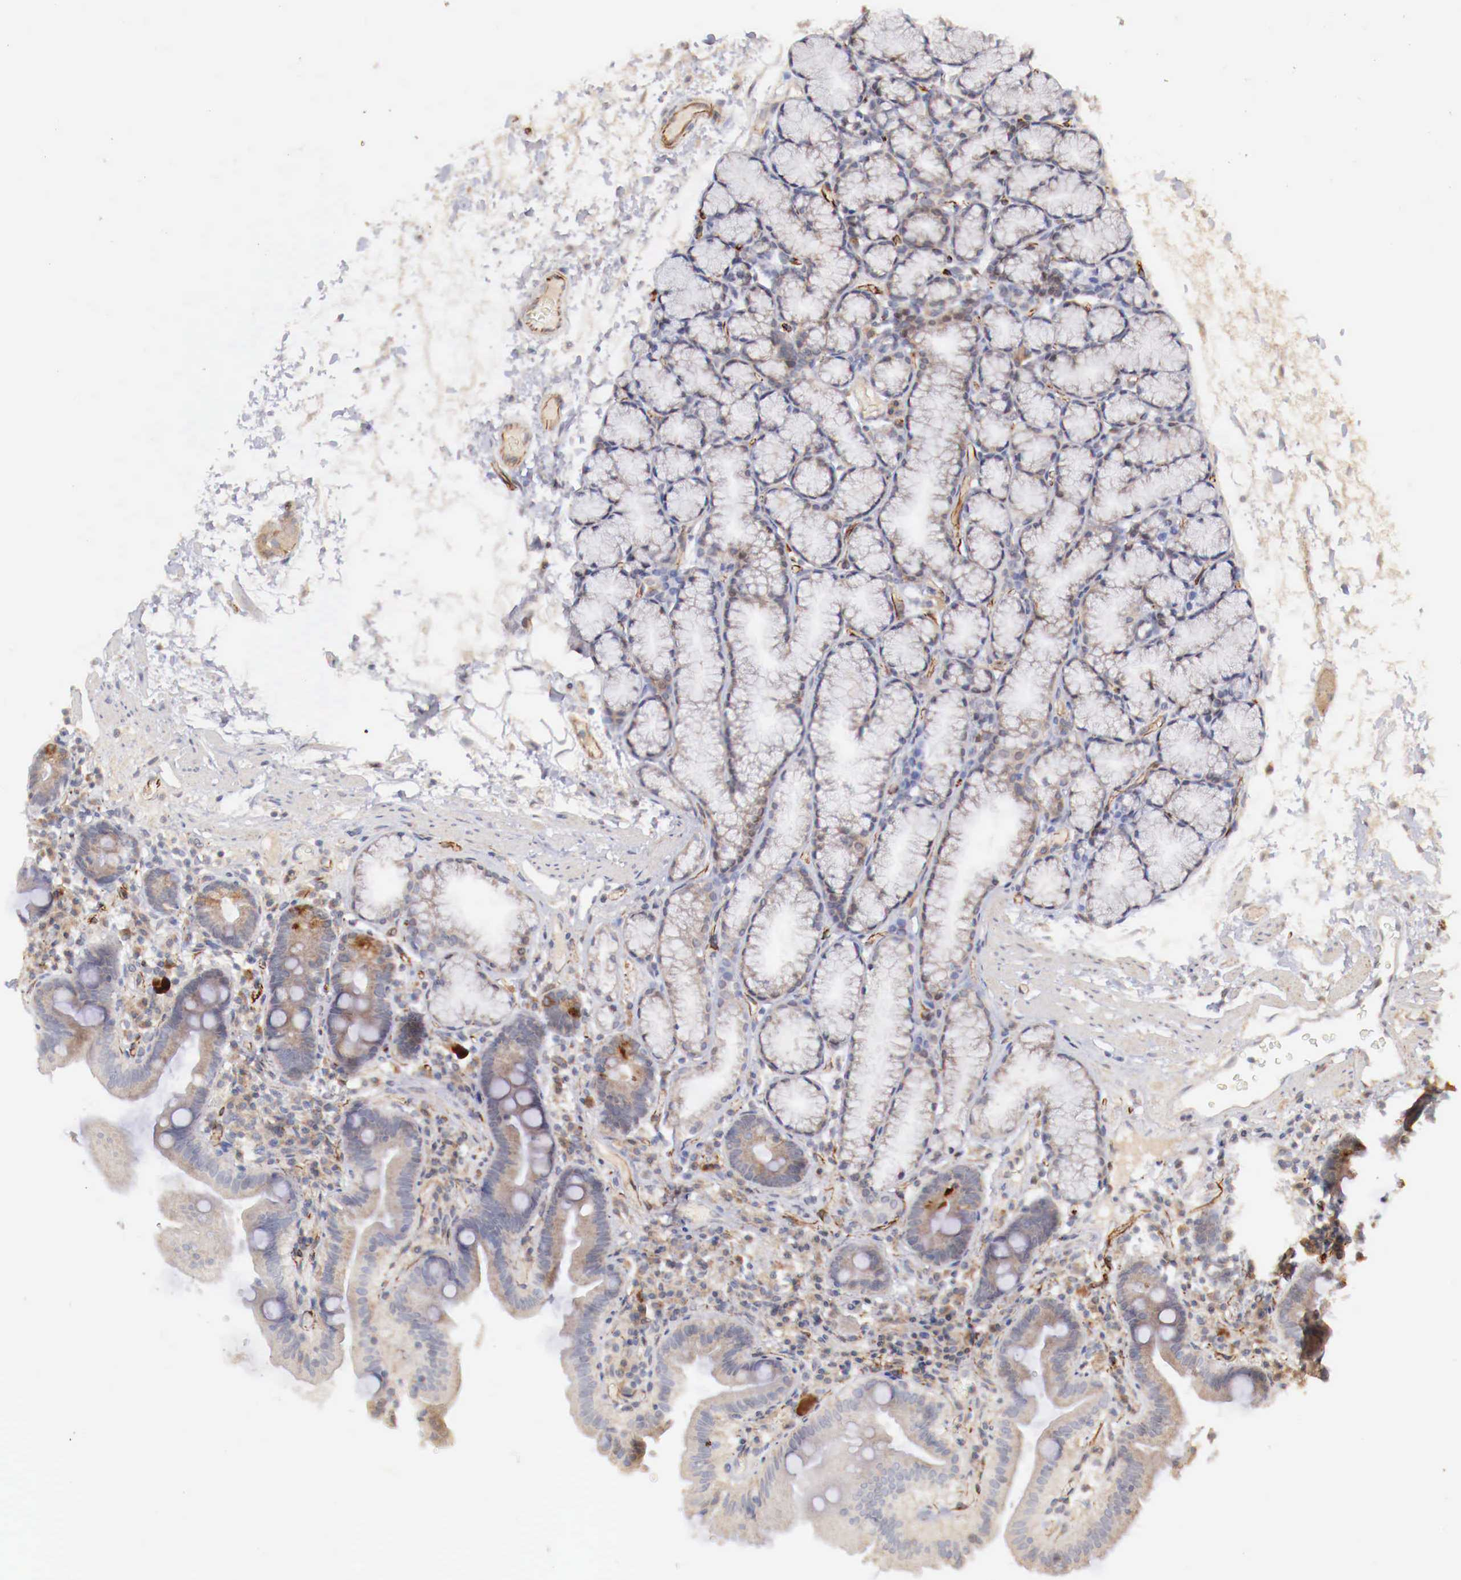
{"staining": {"intensity": "weak", "quantity": "25%-75%", "location": "cytoplasmic/membranous"}, "tissue": "duodenum", "cell_type": "Glandular cells", "image_type": "normal", "snomed": [{"axis": "morphology", "description": "Normal tissue, NOS"}, {"axis": "topography", "description": "Duodenum"}], "caption": "Brown immunohistochemical staining in unremarkable duodenum demonstrates weak cytoplasmic/membranous staining in about 25%-75% of glandular cells. (DAB (3,3'-diaminobenzidine) = brown stain, brightfield microscopy at high magnification).", "gene": "WT1", "patient": {"sex": "female", "age": 48}}